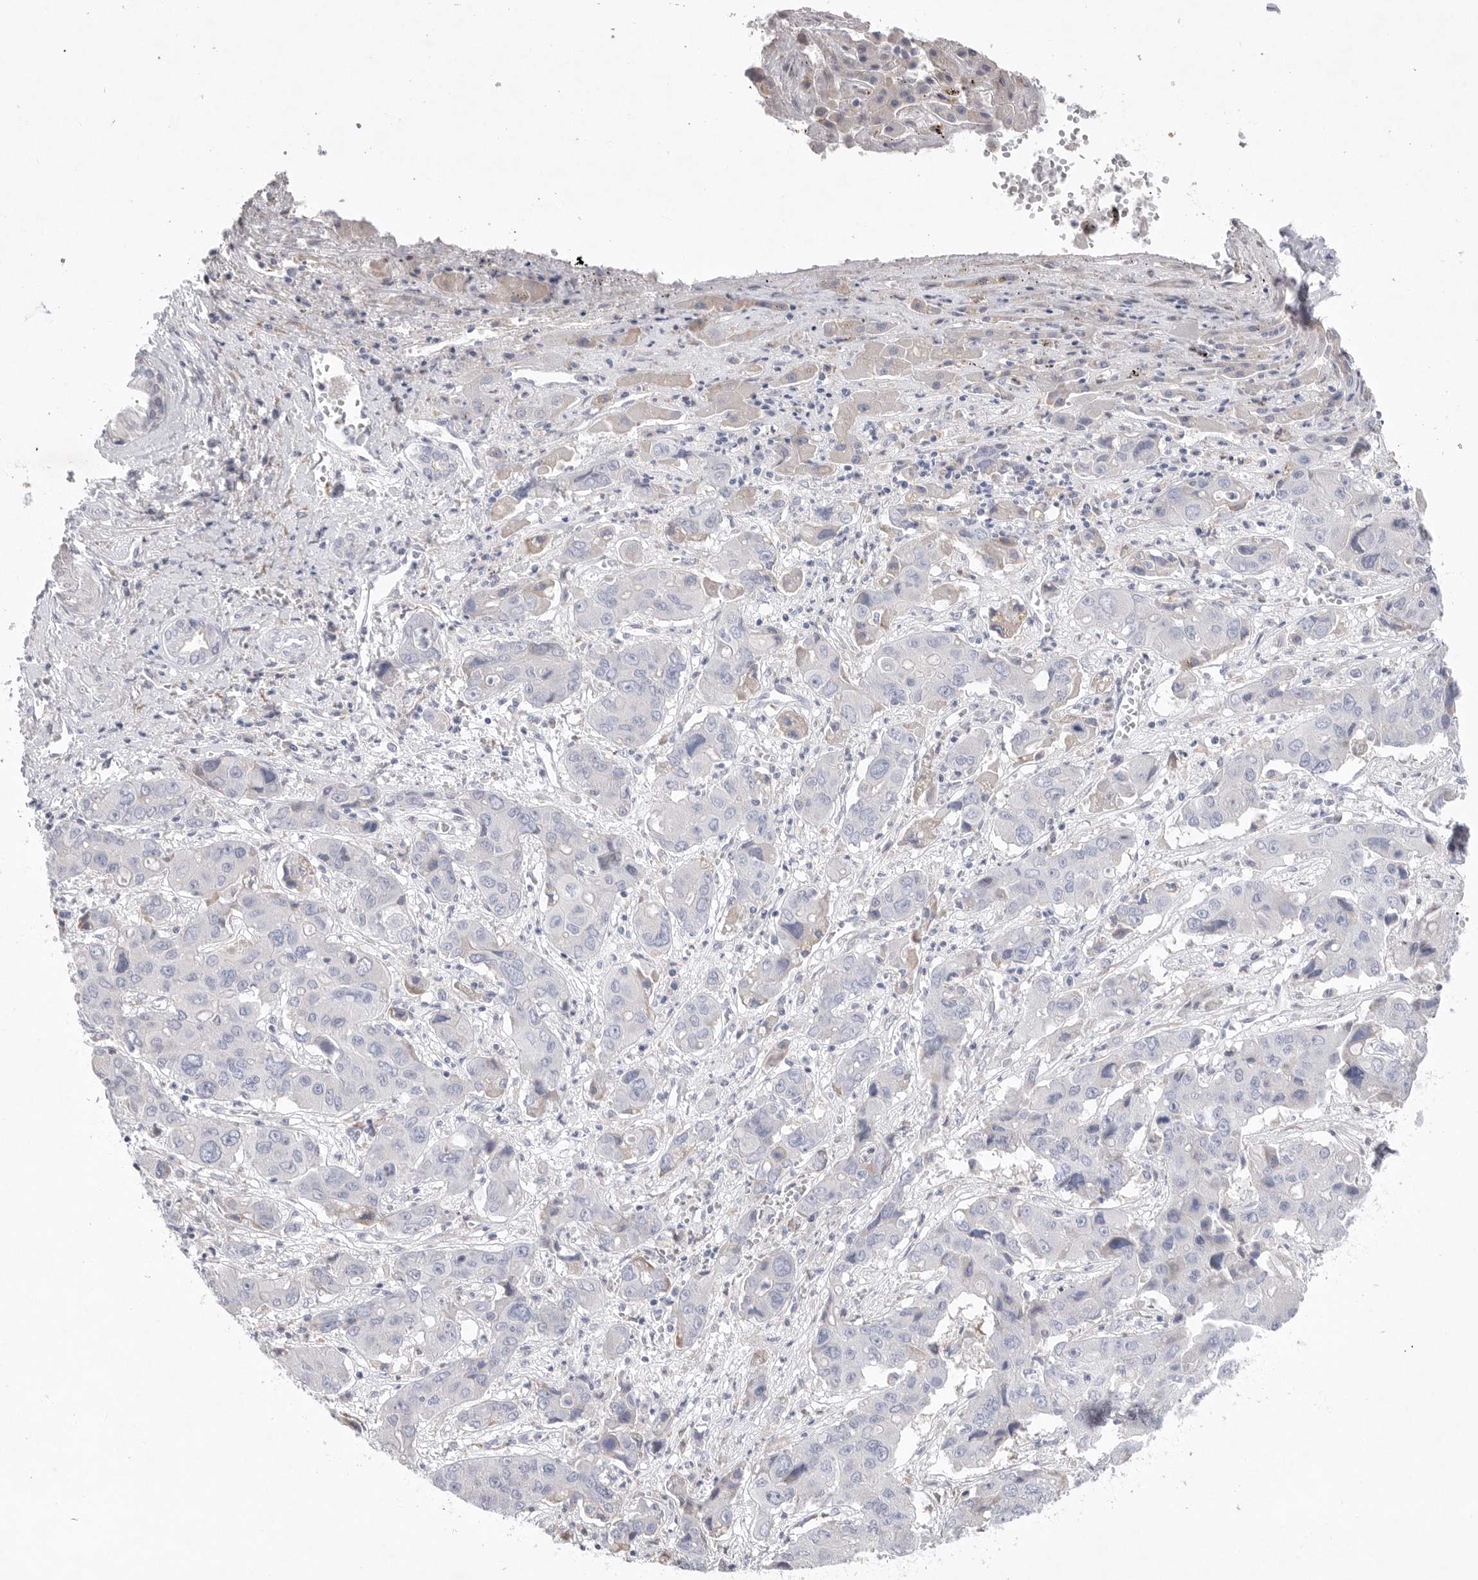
{"staining": {"intensity": "weak", "quantity": "<25%", "location": "cytoplasmic/membranous"}, "tissue": "liver cancer", "cell_type": "Tumor cells", "image_type": "cancer", "snomed": [{"axis": "morphology", "description": "Cholangiocarcinoma"}, {"axis": "topography", "description": "Liver"}], "caption": "High power microscopy image of an immunohistochemistry image of liver cholangiocarcinoma, revealing no significant expression in tumor cells.", "gene": "CAMK2B", "patient": {"sex": "male", "age": 67}}